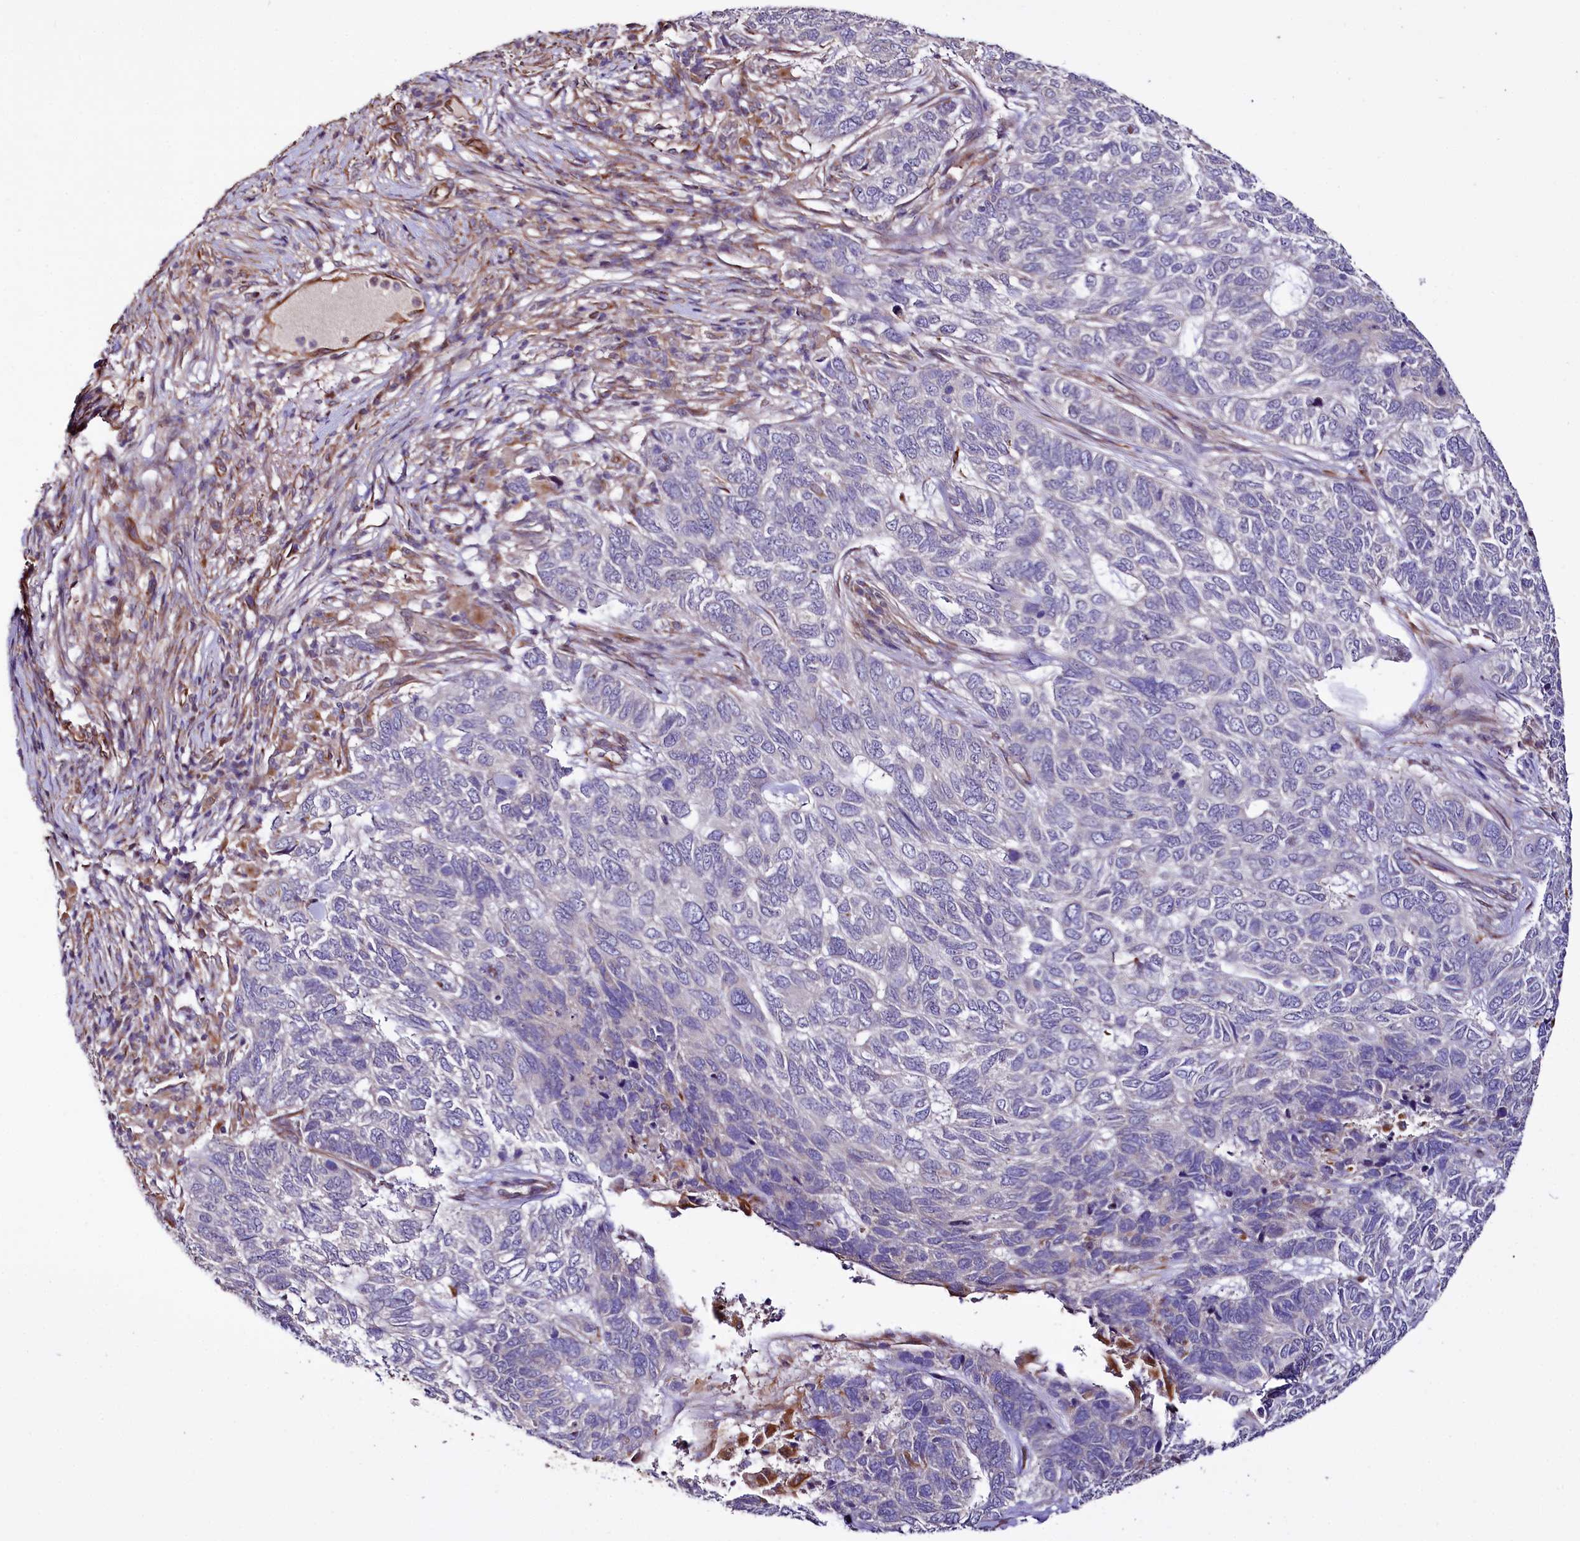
{"staining": {"intensity": "negative", "quantity": "none", "location": "none"}, "tissue": "skin cancer", "cell_type": "Tumor cells", "image_type": "cancer", "snomed": [{"axis": "morphology", "description": "Basal cell carcinoma"}, {"axis": "topography", "description": "Skin"}], "caption": "A photomicrograph of skin basal cell carcinoma stained for a protein shows no brown staining in tumor cells.", "gene": "TTC12", "patient": {"sex": "female", "age": 65}}